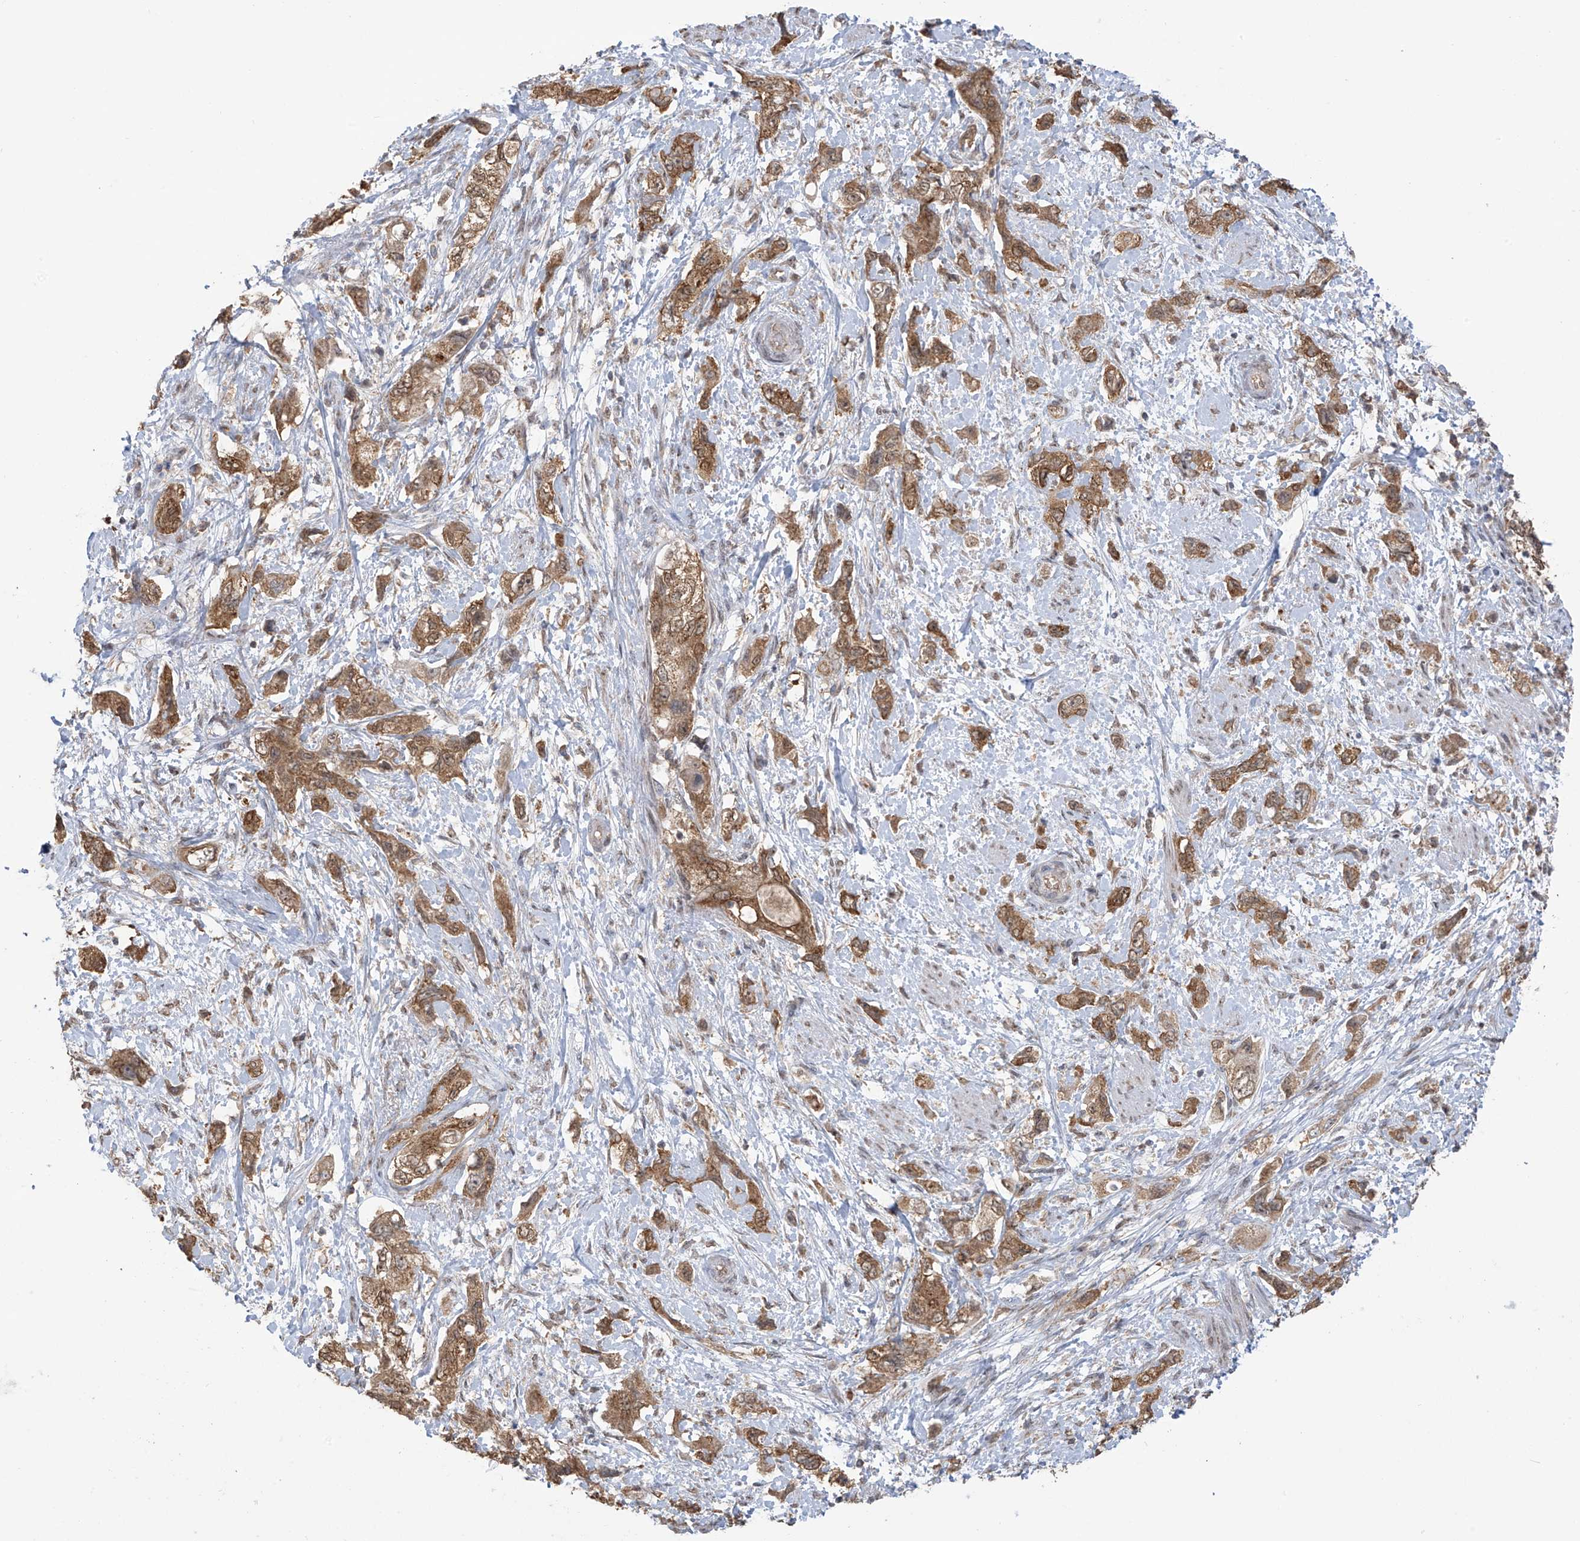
{"staining": {"intensity": "strong", "quantity": ">75%", "location": "cytoplasmic/membranous,nuclear"}, "tissue": "pancreatic cancer", "cell_type": "Tumor cells", "image_type": "cancer", "snomed": [{"axis": "morphology", "description": "Adenocarcinoma, NOS"}, {"axis": "topography", "description": "Pancreas"}], "caption": "Adenocarcinoma (pancreatic) stained for a protein (brown) reveals strong cytoplasmic/membranous and nuclear positive expression in about >75% of tumor cells.", "gene": "KIAA1522", "patient": {"sex": "female", "age": 73}}